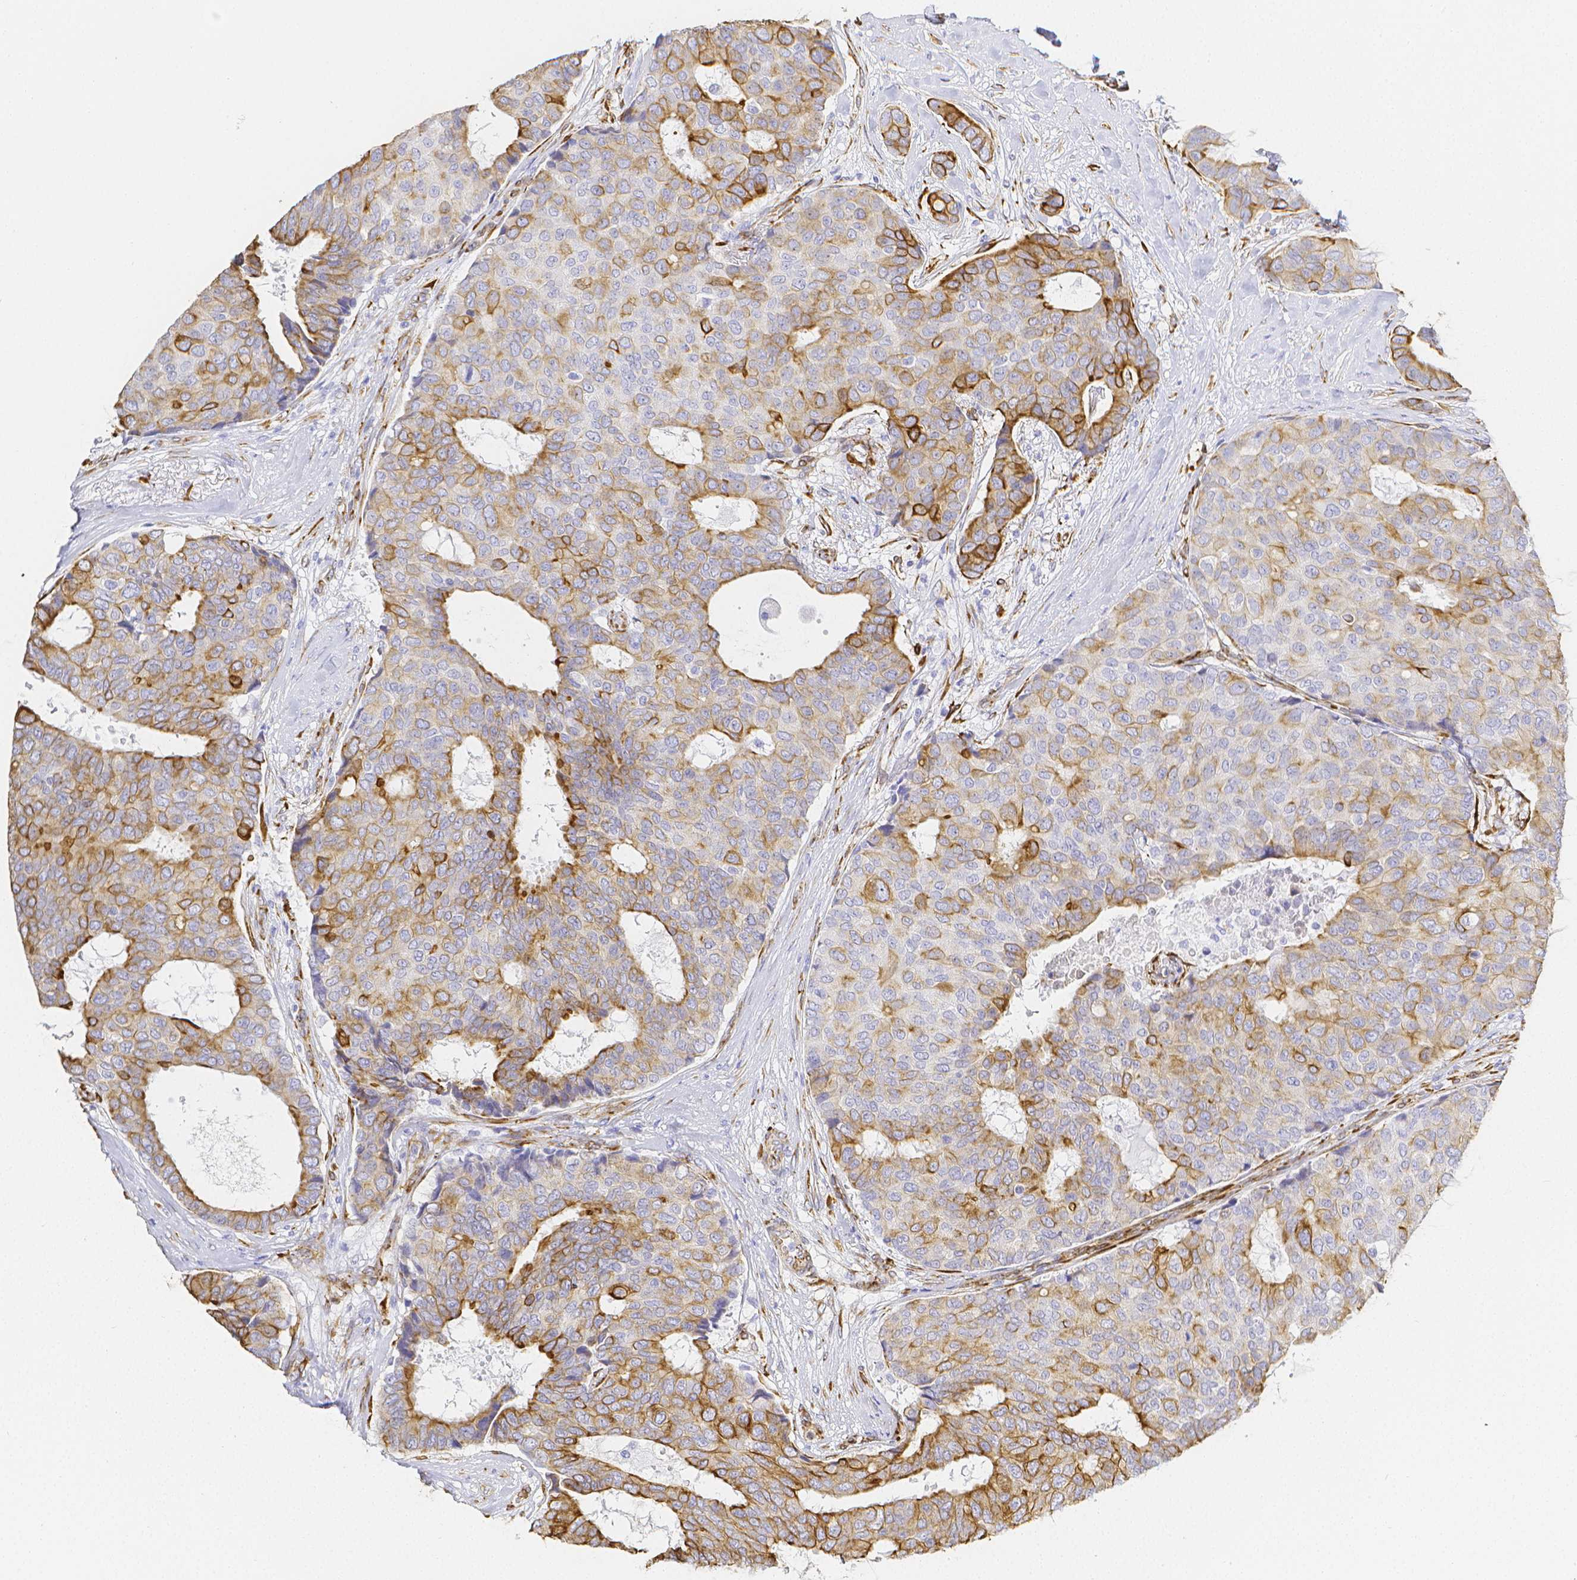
{"staining": {"intensity": "moderate", "quantity": "<25%", "location": "cytoplasmic/membranous"}, "tissue": "breast cancer", "cell_type": "Tumor cells", "image_type": "cancer", "snomed": [{"axis": "morphology", "description": "Duct carcinoma"}, {"axis": "topography", "description": "Breast"}], "caption": "High-magnification brightfield microscopy of breast cancer (invasive ductal carcinoma) stained with DAB (brown) and counterstained with hematoxylin (blue). tumor cells exhibit moderate cytoplasmic/membranous staining is appreciated in approximately<25% of cells.", "gene": "SMURF1", "patient": {"sex": "female", "age": 75}}